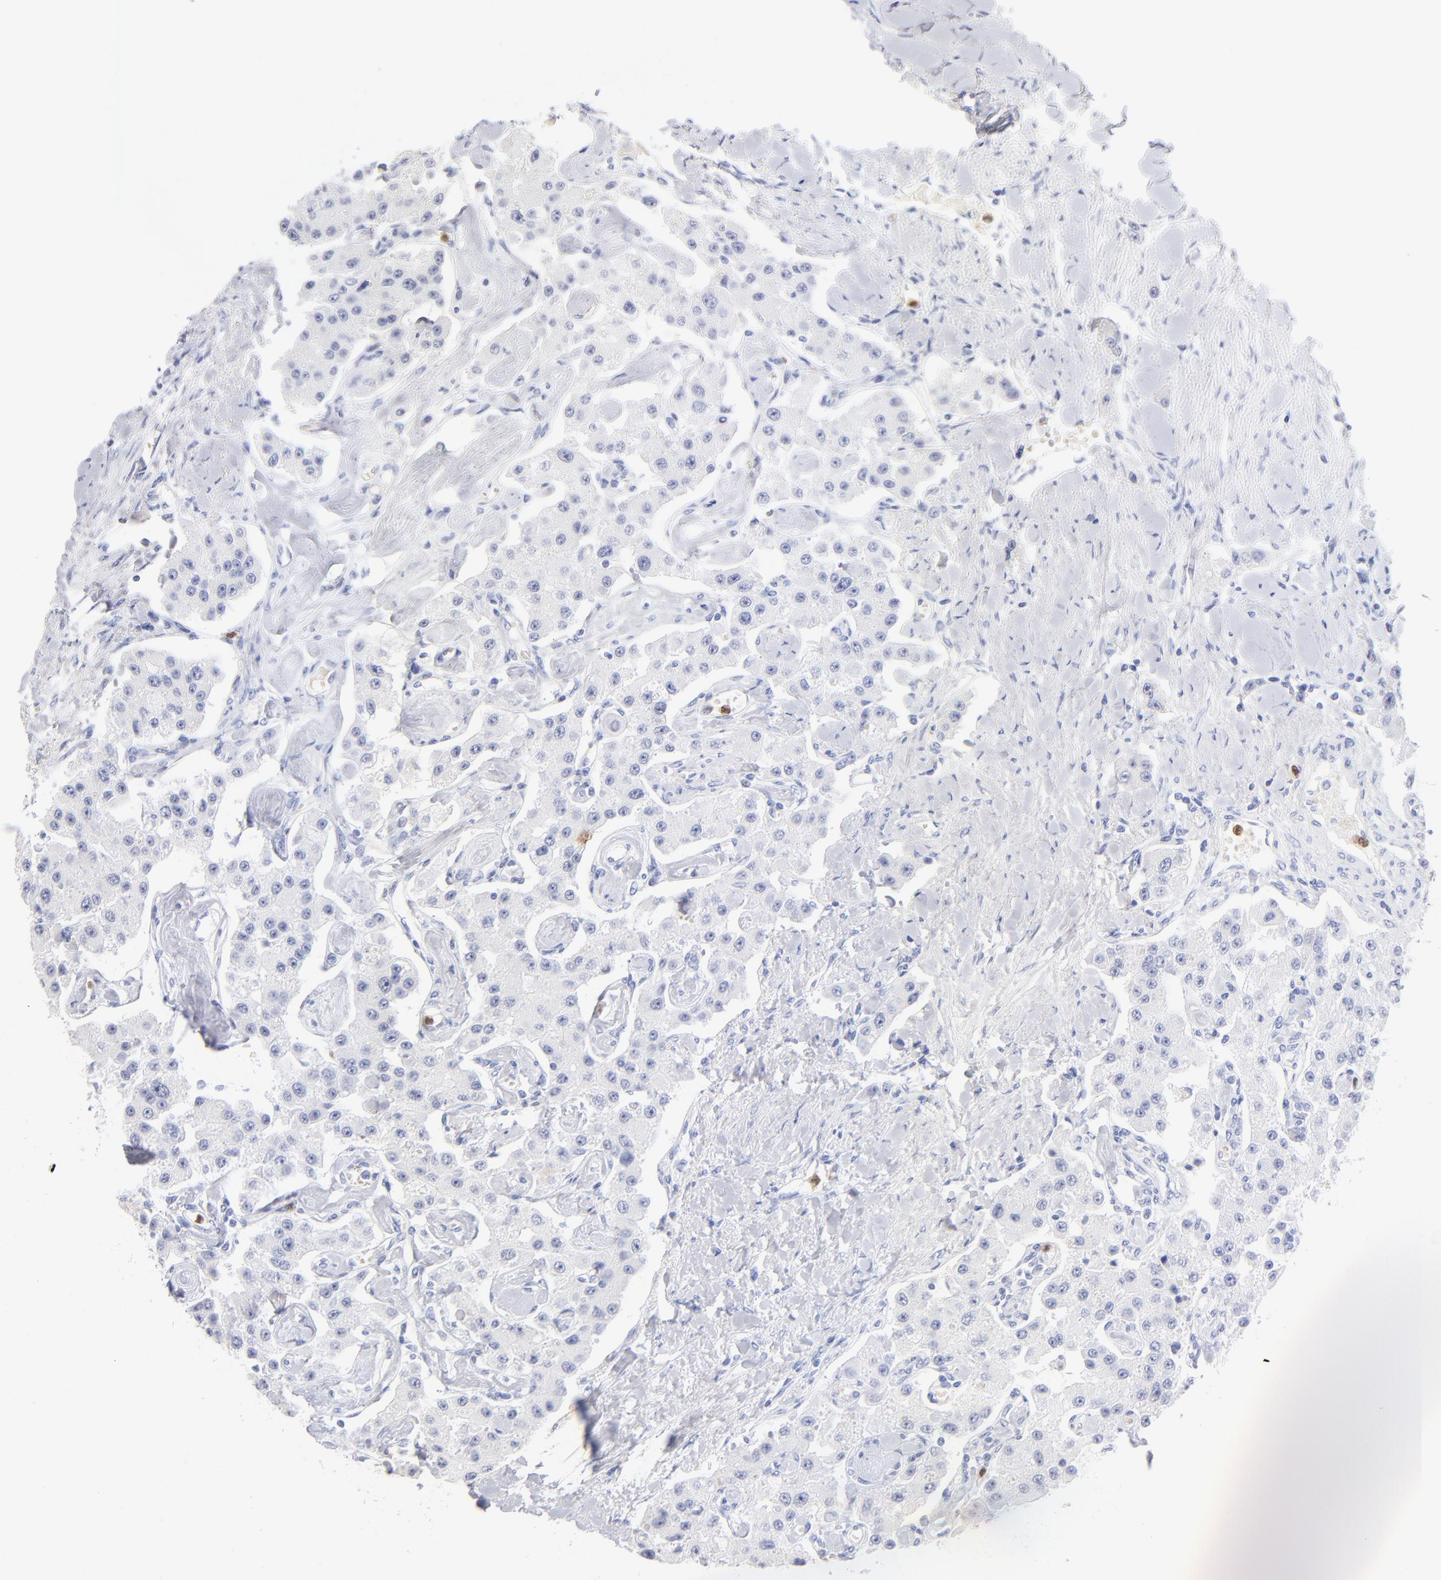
{"staining": {"intensity": "negative", "quantity": "none", "location": "none"}, "tissue": "carcinoid", "cell_type": "Tumor cells", "image_type": "cancer", "snomed": [{"axis": "morphology", "description": "Carcinoid, malignant, NOS"}, {"axis": "topography", "description": "Pancreas"}], "caption": "A histopathology image of carcinoid (malignant) stained for a protein exhibits no brown staining in tumor cells.", "gene": "ARG1", "patient": {"sex": "male", "age": 41}}